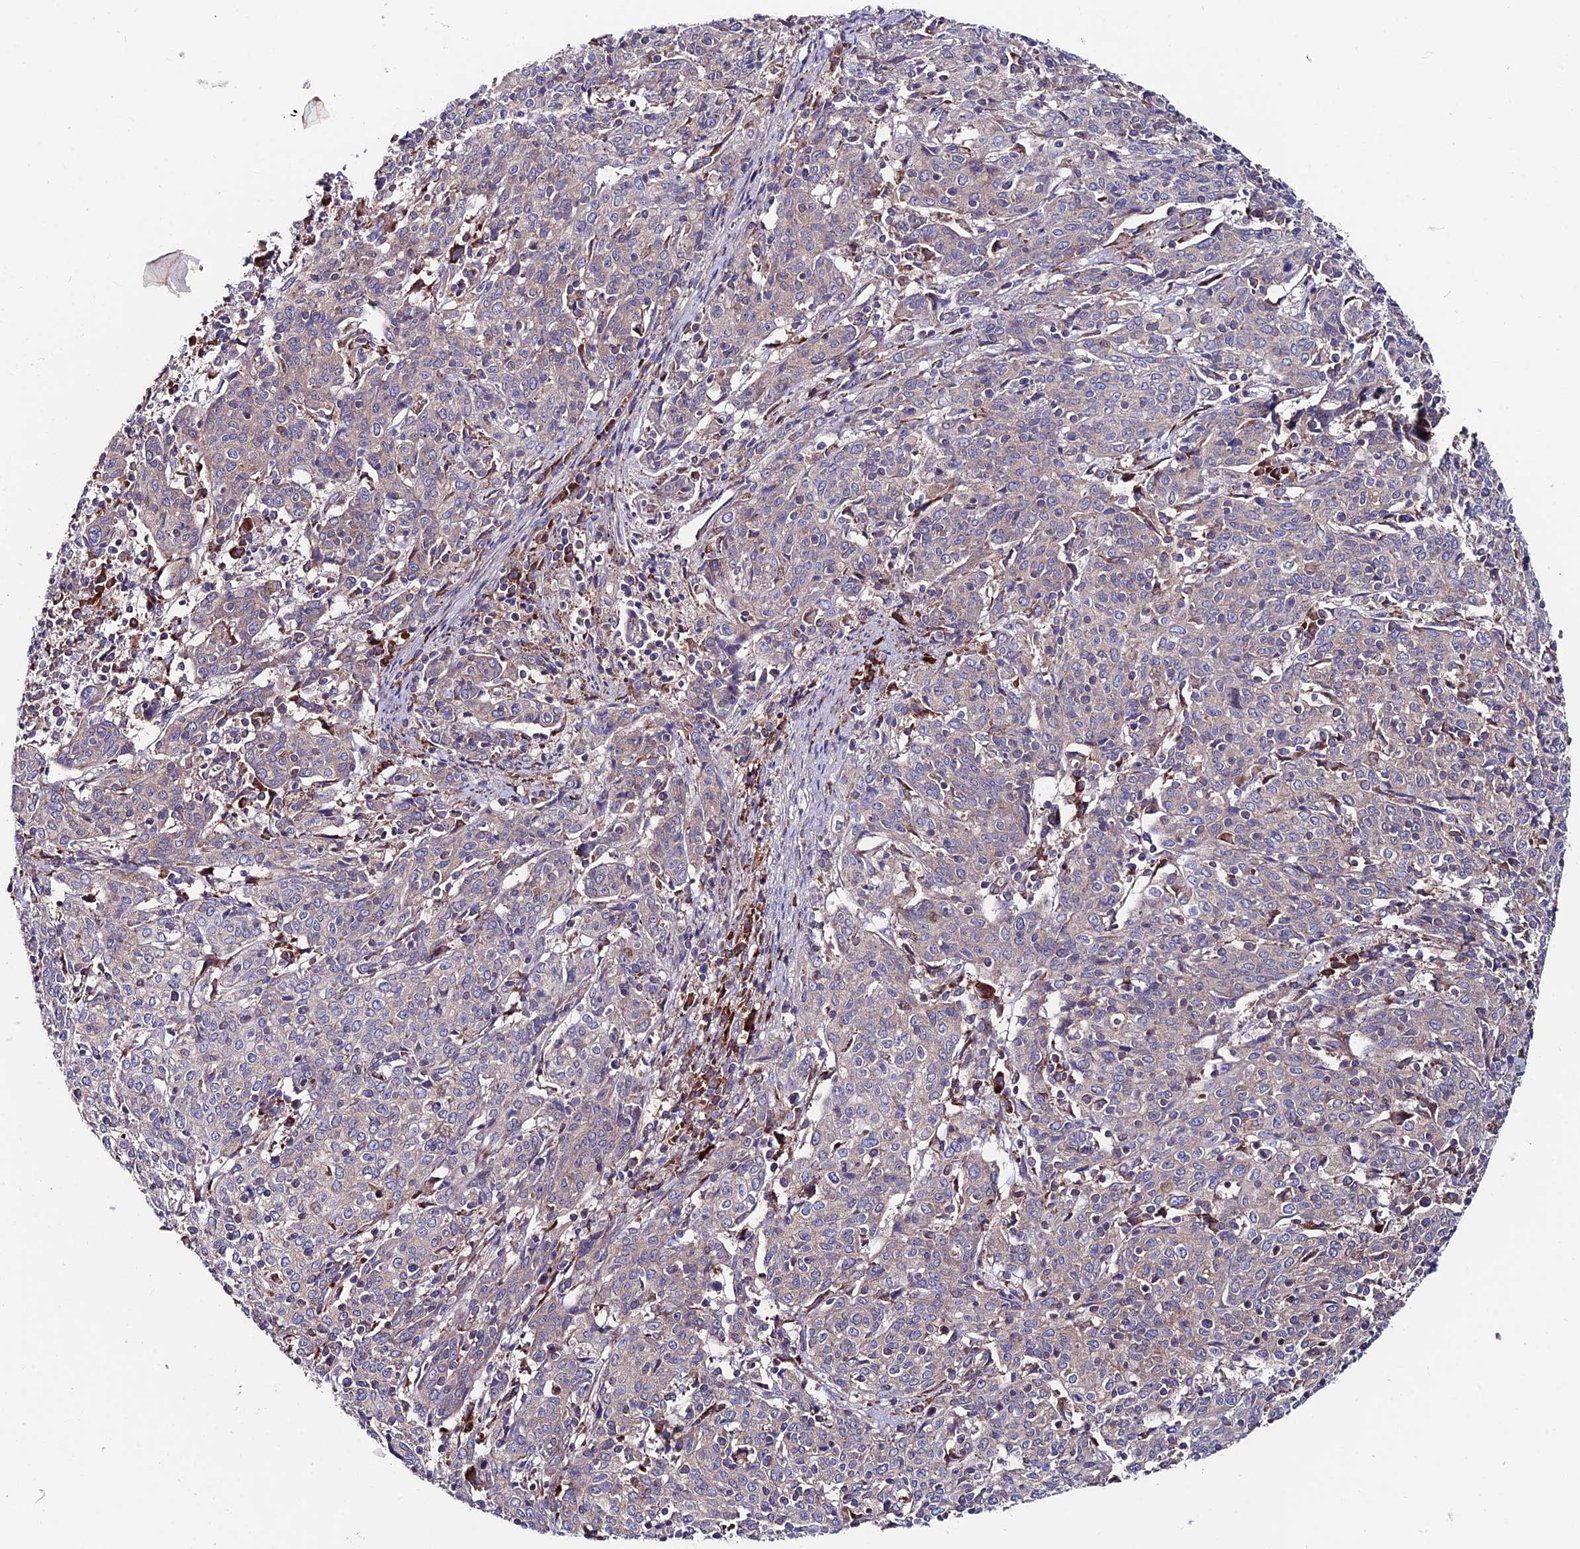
{"staining": {"intensity": "weak", "quantity": "25%-75%", "location": "cytoplasmic/membranous"}, "tissue": "cervical cancer", "cell_type": "Tumor cells", "image_type": "cancer", "snomed": [{"axis": "morphology", "description": "Squamous cell carcinoma, NOS"}, {"axis": "topography", "description": "Cervix"}], "caption": "Brown immunohistochemical staining in cervical cancer (squamous cell carcinoma) demonstrates weak cytoplasmic/membranous staining in approximately 25%-75% of tumor cells.", "gene": "EIF3K", "patient": {"sex": "female", "age": 67}}